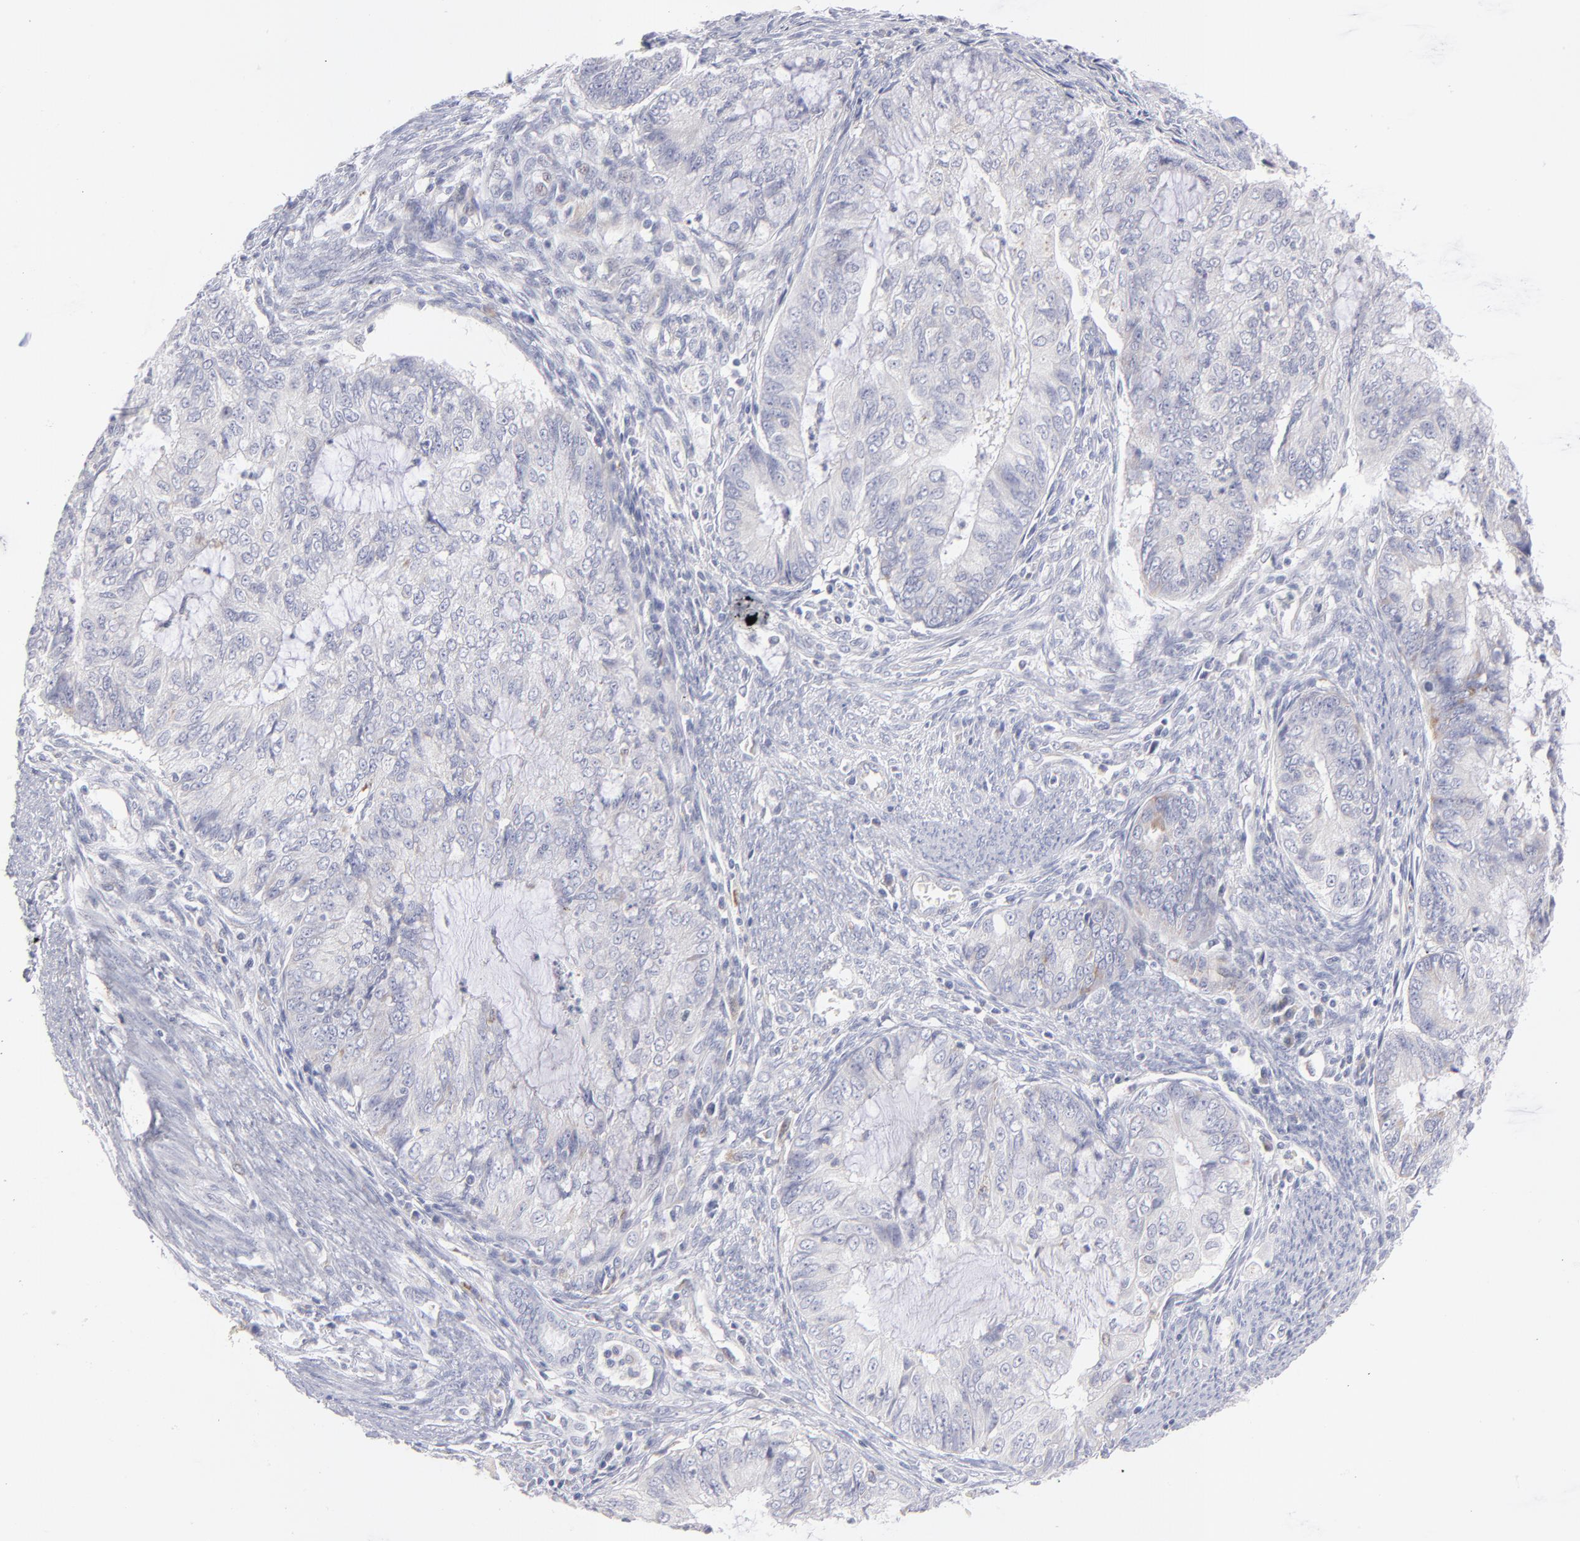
{"staining": {"intensity": "weak", "quantity": "<25%", "location": "cytoplasmic/membranous"}, "tissue": "endometrial cancer", "cell_type": "Tumor cells", "image_type": "cancer", "snomed": [{"axis": "morphology", "description": "Adenocarcinoma, NOS"}, {"axis": "topography", "description": "Endometrium"}], "caption": "Protein analysis of endometrial cancer shows no significant staining in tumor cells.", "gene": "MTHFD2", "patient": {"sex": "female", "age": 75}}